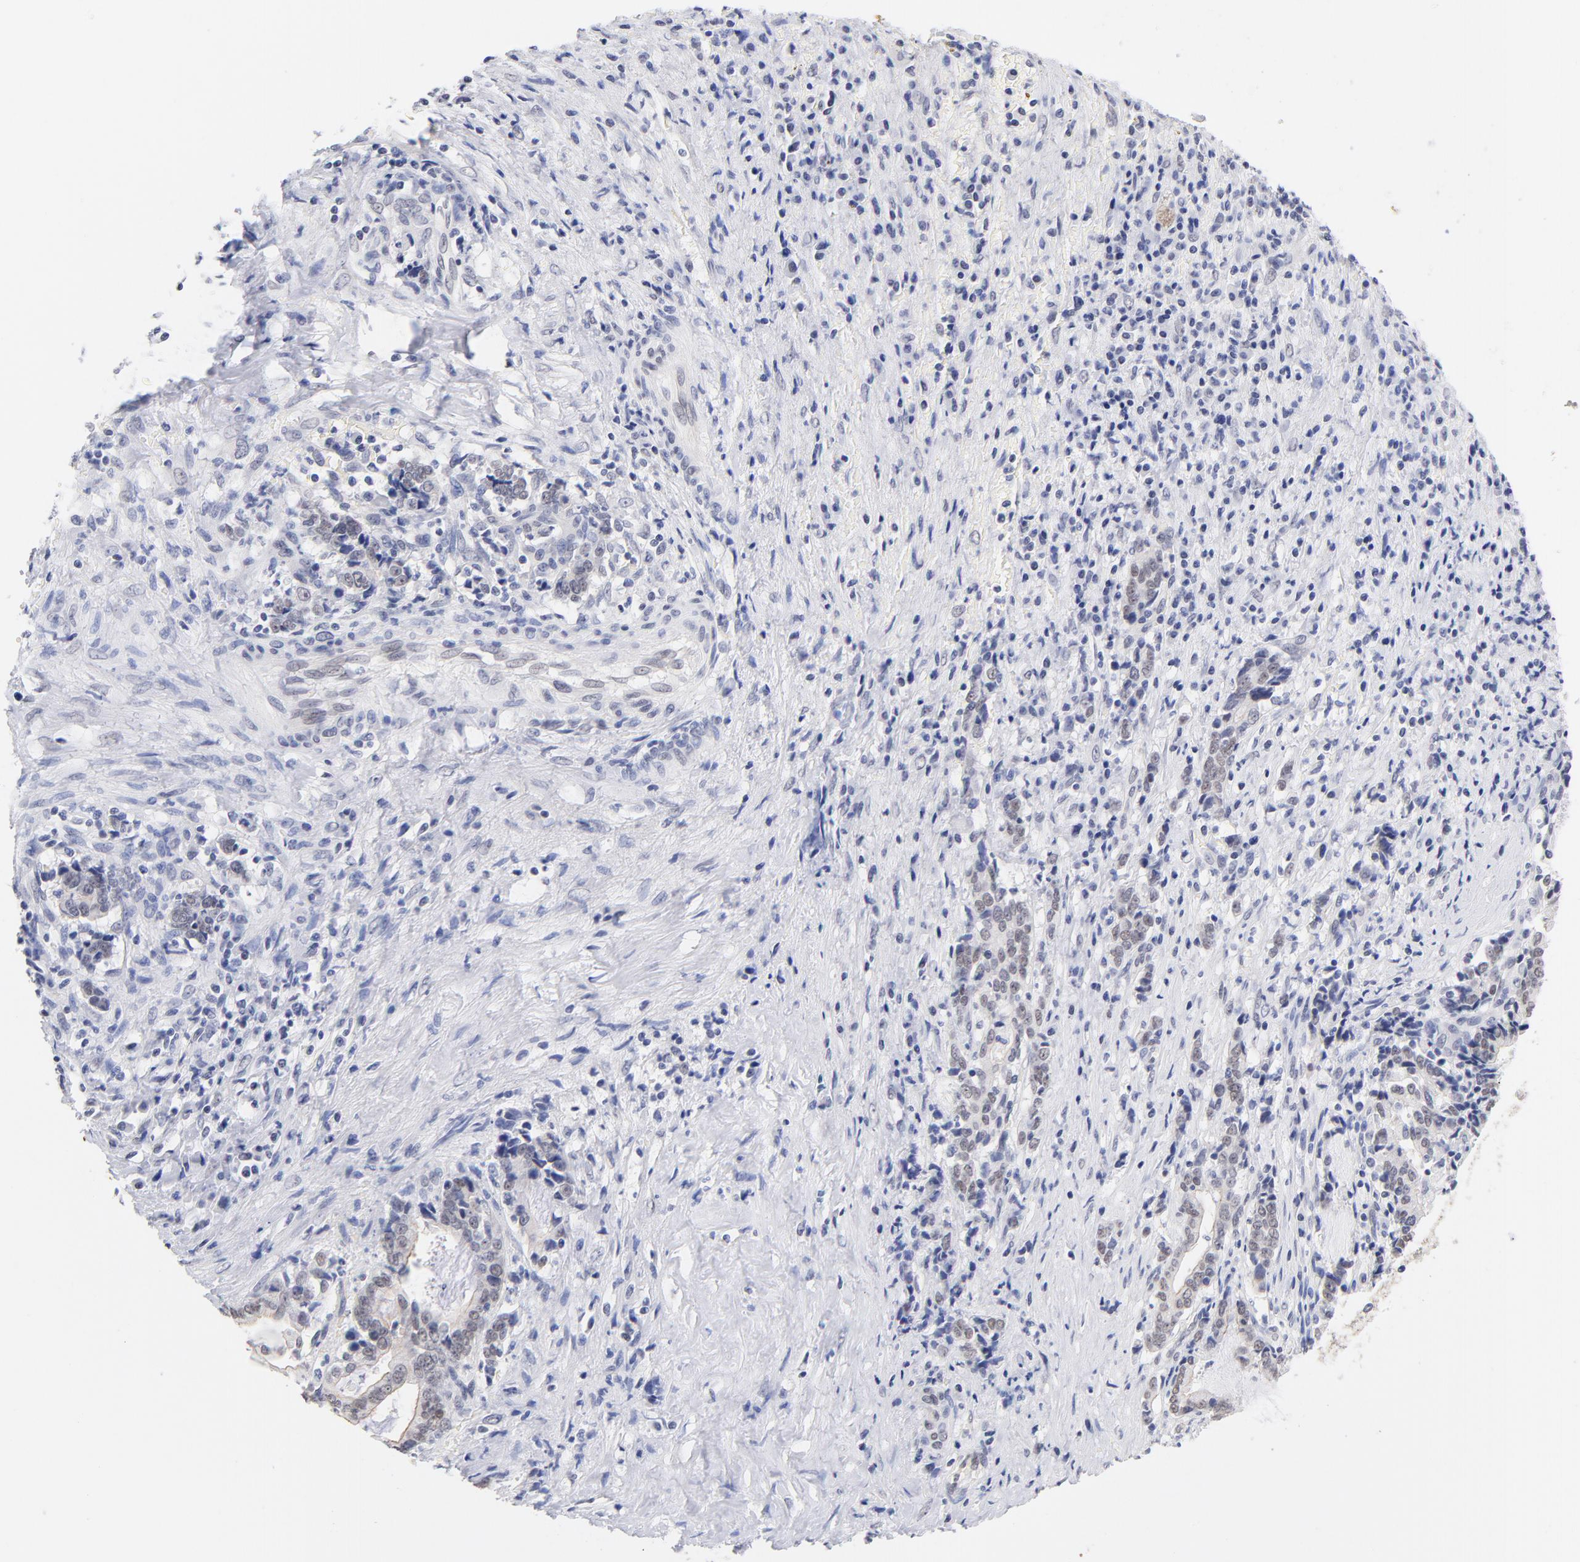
{"staining": {"intensity": "negative", "quantity": "none", "location": "none"}, "tissue": "liver cancer", "cell_type": "Tumor cells", "image_type": "cancer", "snomed": [{"axis": "morphology", "description": "Cholangiocarcinoma"}, {"axis": "topography", "description": "Liver"}], "caption": "This photomicrograph is of liver cancer (cholangiocarcinoma) stained with IHC to label a protein in brown with the nuclei are counter-stained blue. There is no expression in tumor cells.", "gene": "ZNF74", "patient": {"sex": "male", "age": 57}}